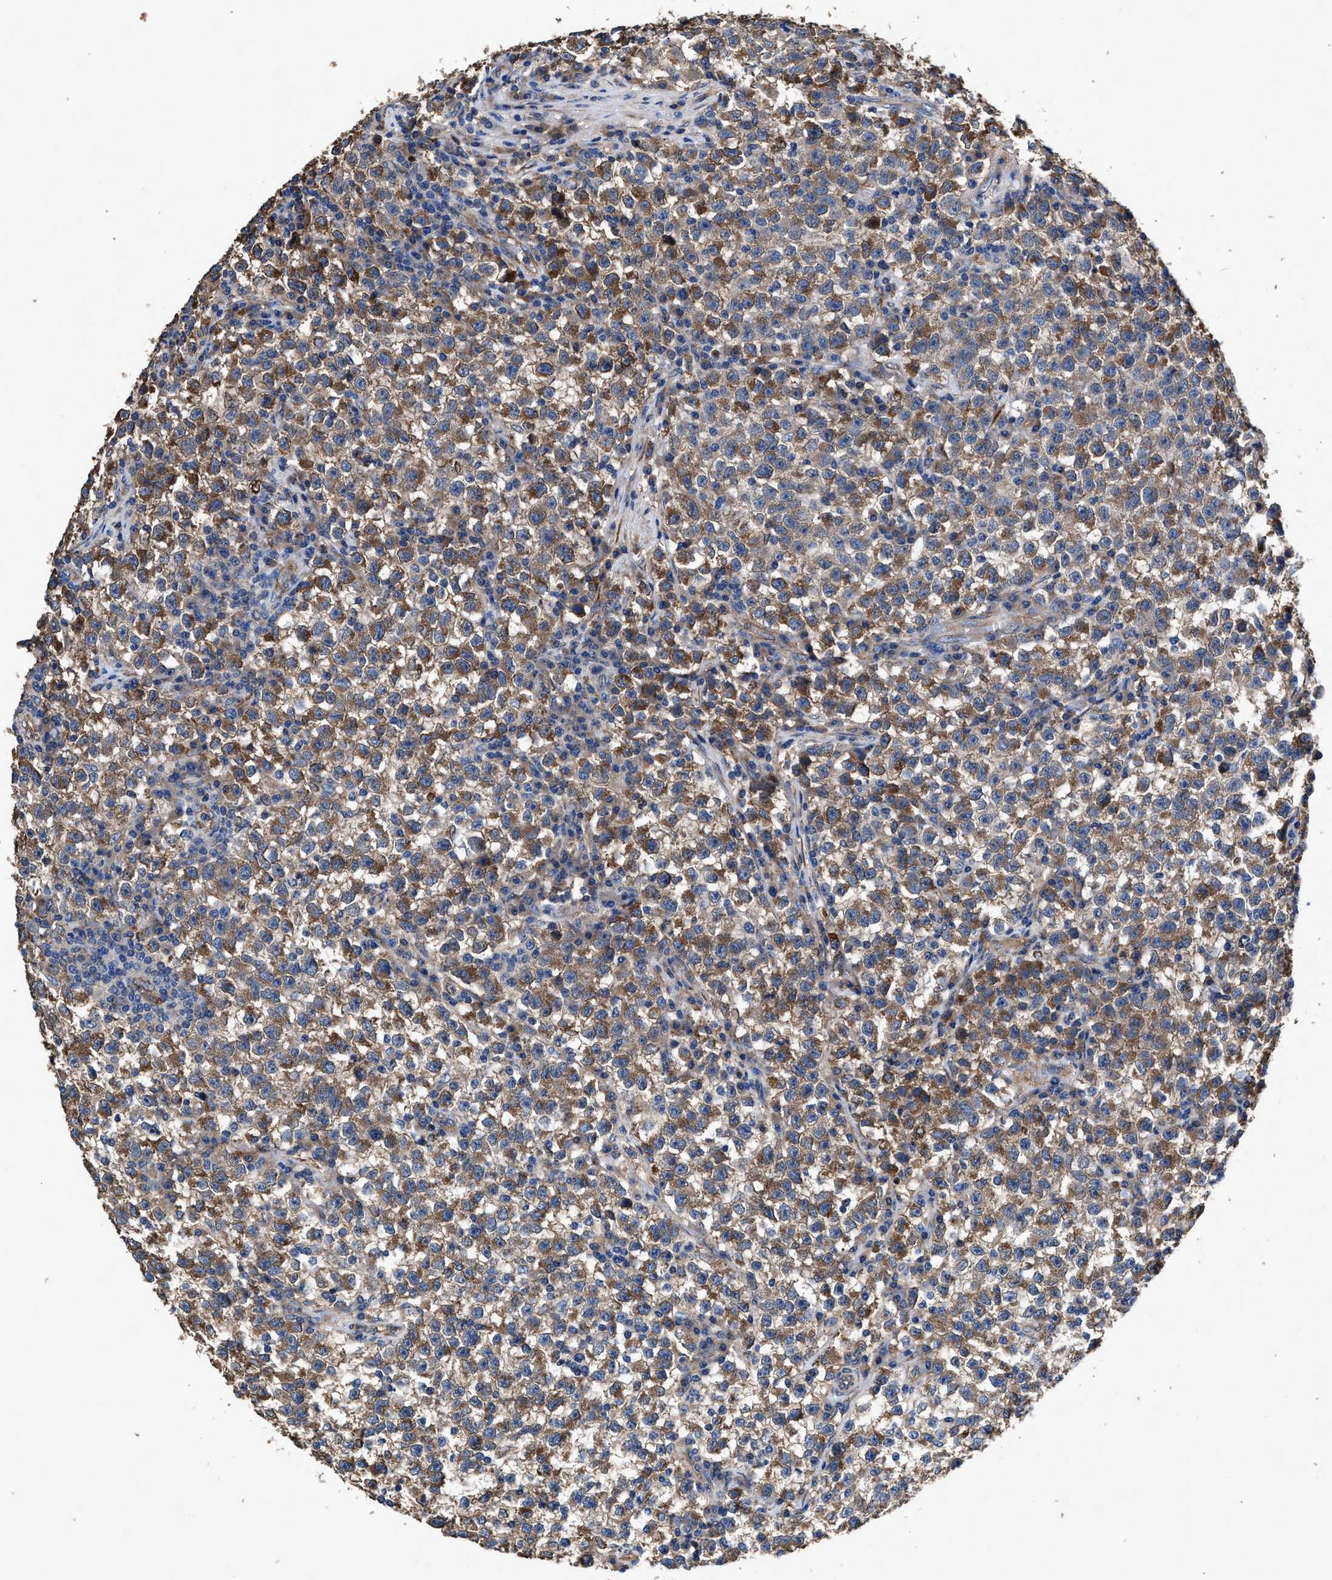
{"staining": {"intensity": "moderate", "quantity": ">75%", "location": "cytoplasmic/membranous"}, "tissue": "testis cancer", "cell_type": "Tumor cells", "image_type": "cancer", "snomed": [{"axis": "morphology", "description": "Seminoma, NOS"}, {"axis": "topography", "description": "Testis"}], "caption": "Immunohistochemical staining of testis cancer (seminoma) reveals moderate cytoplasmic/membranous protein expression in about >75% of tumor cells.", "gene": "IDNK", "patient": {"sex": "male", "age": 22}}